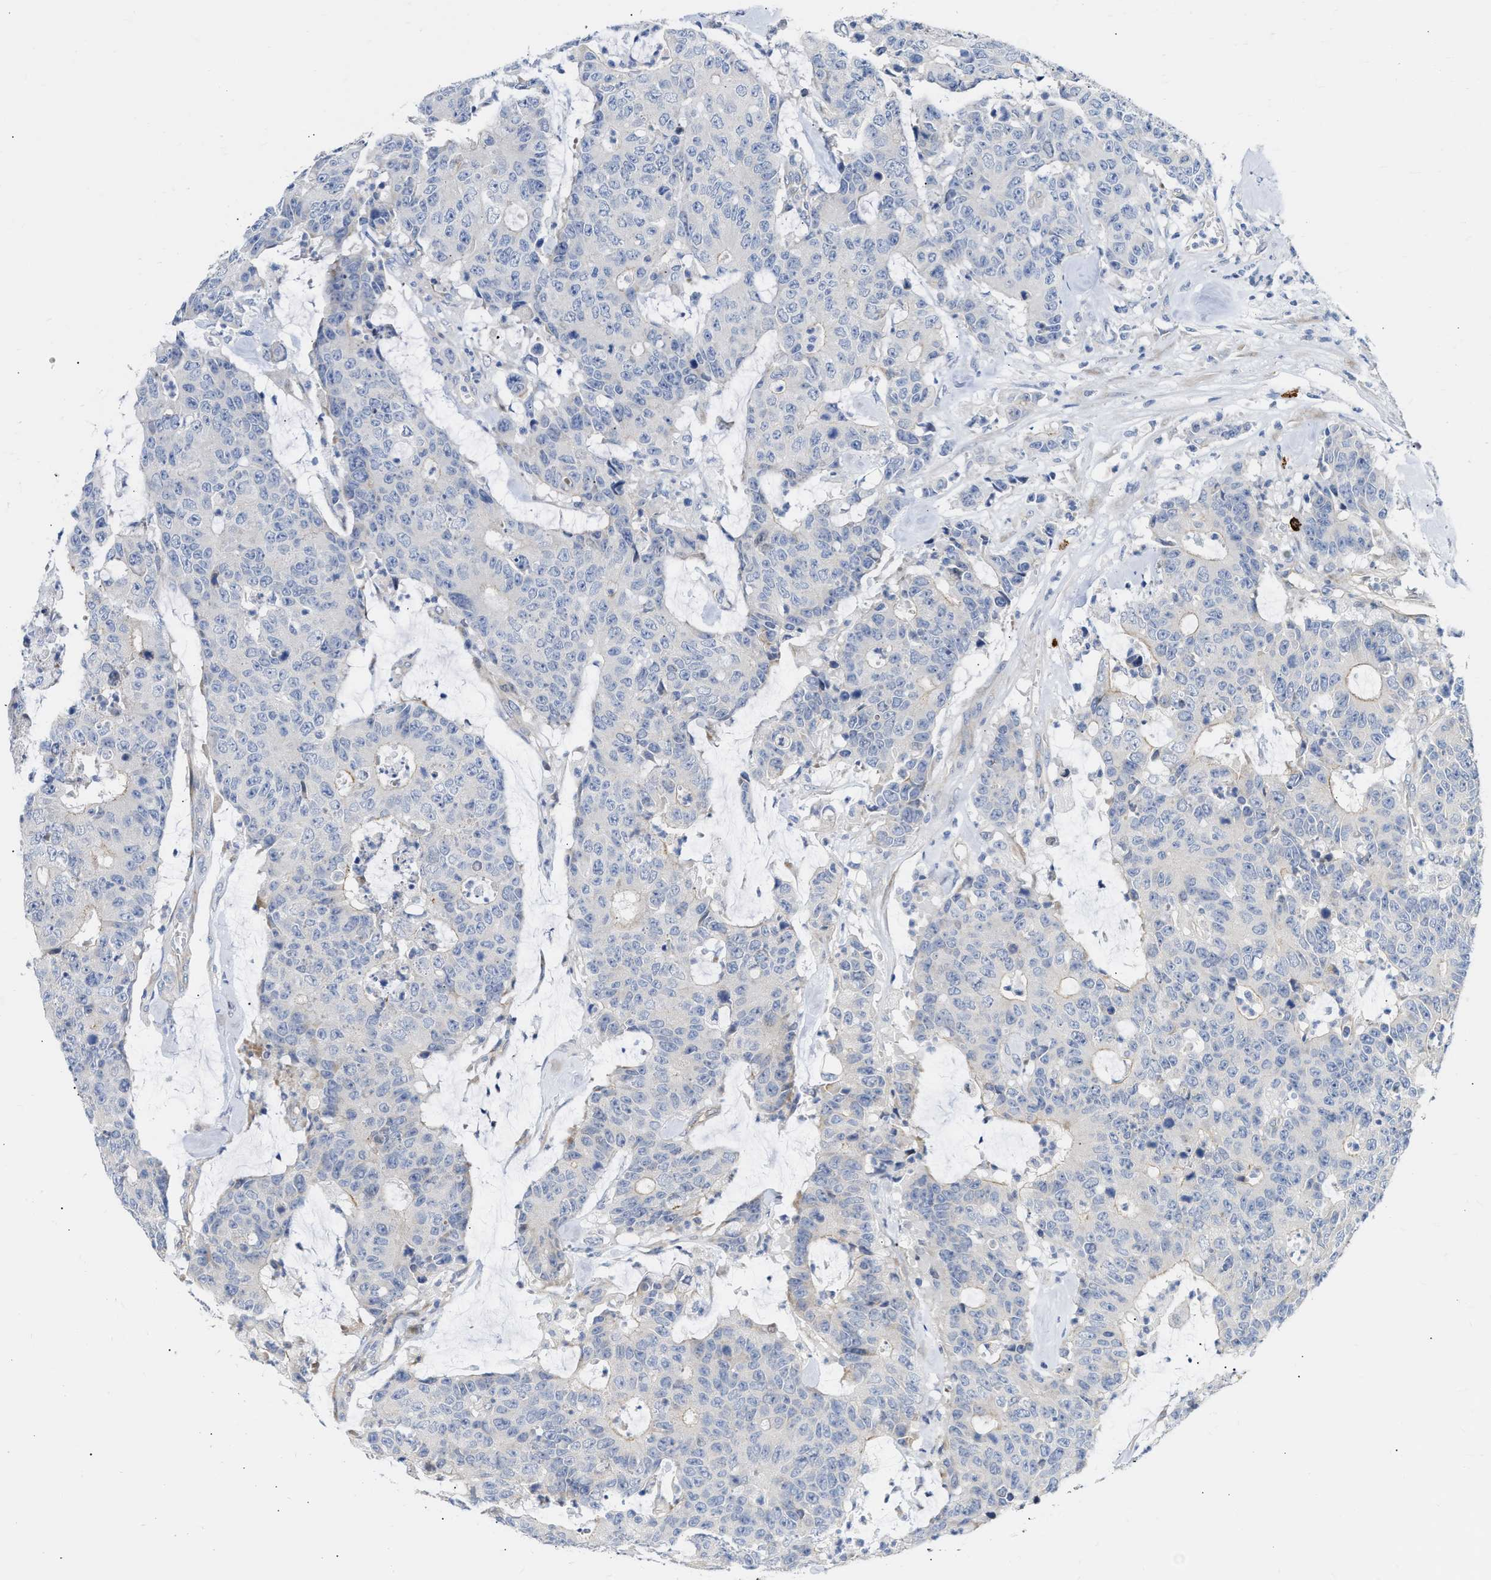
{"staining": {"intensity": "weak", "quantity": "<25%", "location": "cytoplasmic/membranous"}, "tissue": "colorectal cancer", "cell_type": "Tumor cells", "image_type": "cancer", "snomed": [{"axis": "morphology", "description": "Adenocarcinoma, NOS"}, {"axis": "topography", "description": "Colon"}], "caption": "IHC image of neoplastic tissue: colorectal adenocarcinoma stained with DAB (3,3'-diaminobenzidine) demonstrates no significant protein positivity in tumor cells. Nuclei are stained in blue.", "gene": "FHL1", "patient": {"sex": "female", "age": 86}}